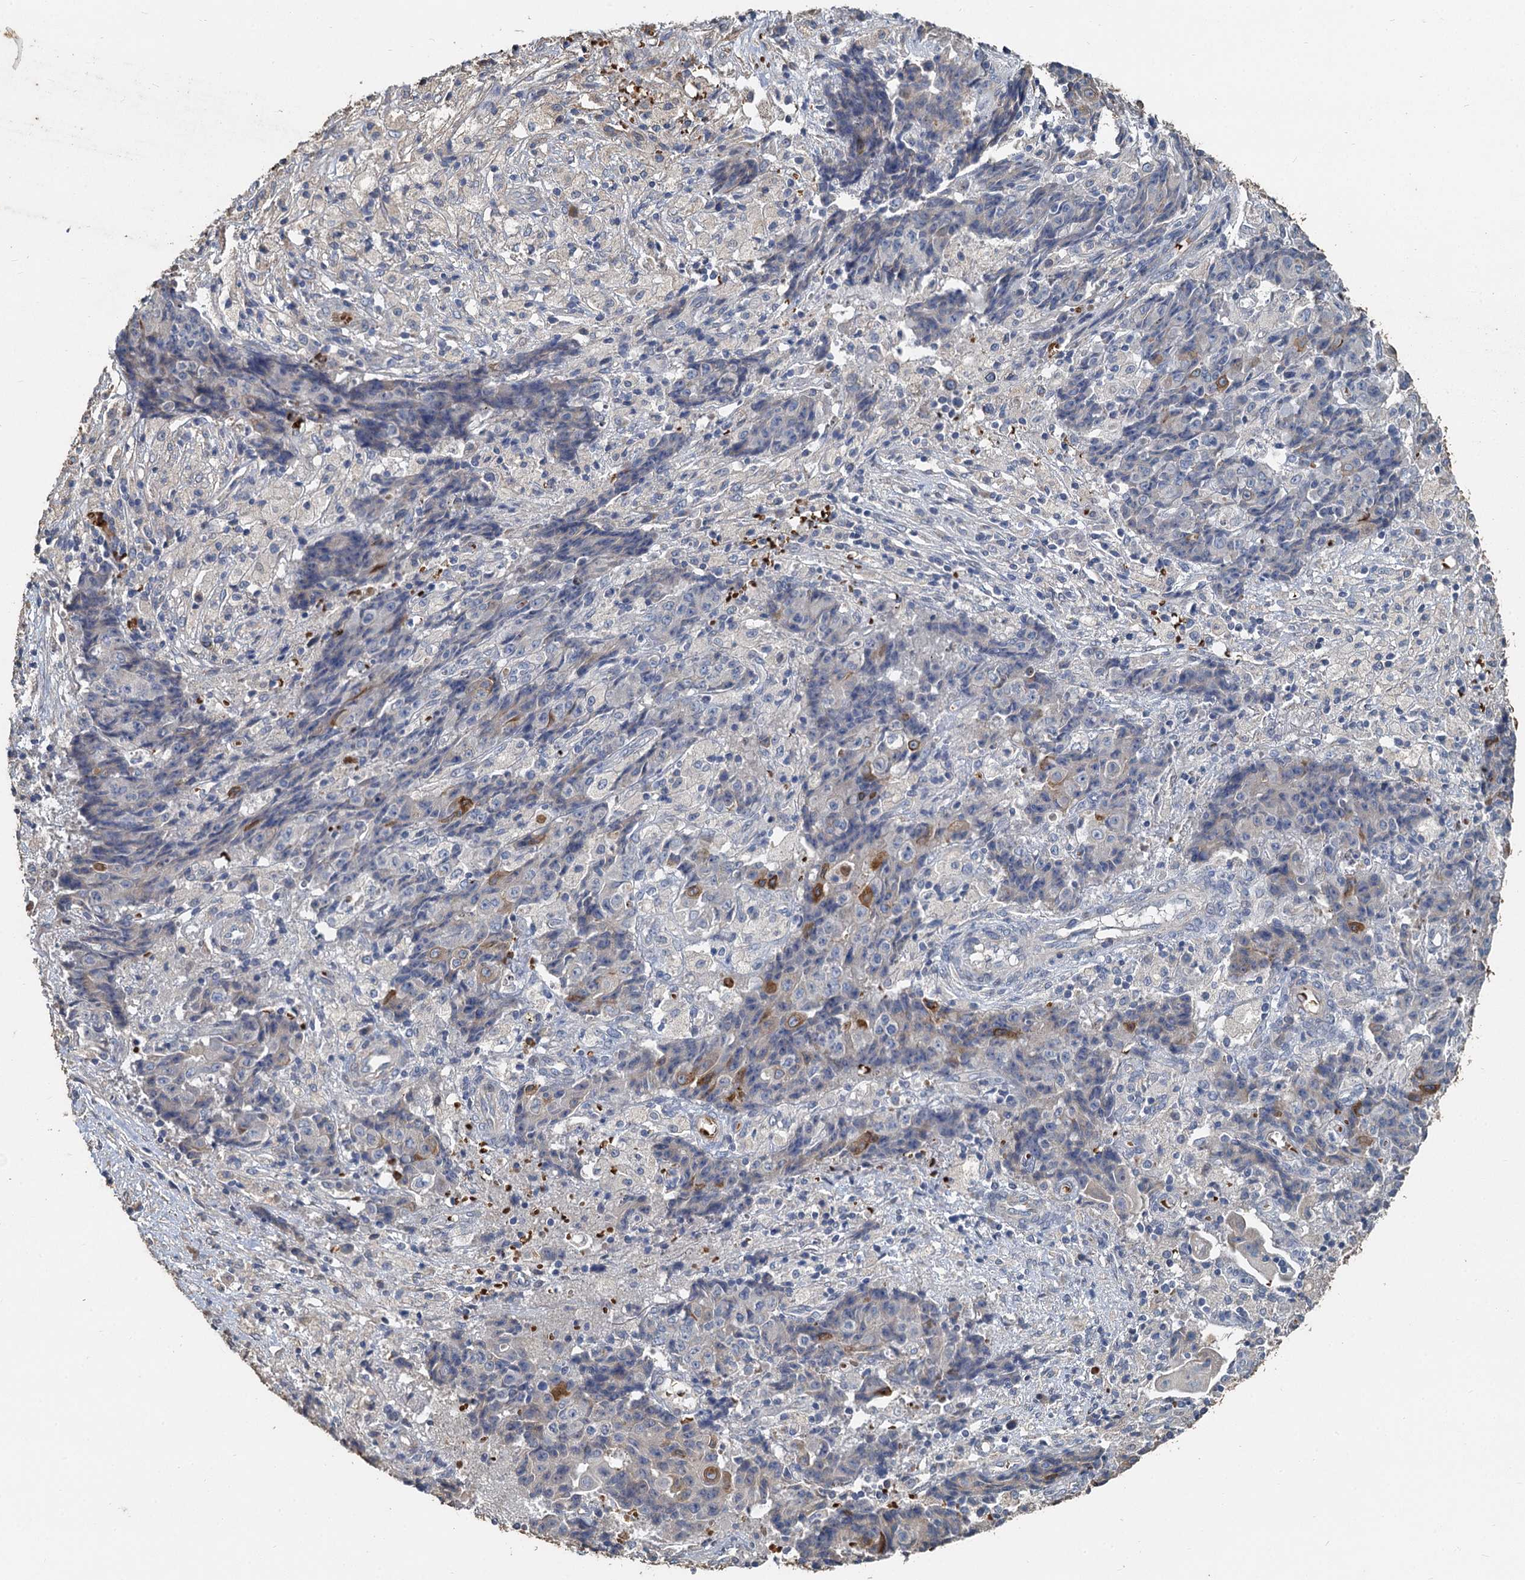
{"staining": {"intensity": "moderate", "quantity": "<25%", "location": "cytoplasmic/membranous"}, "tissue": "ovarian cancer", "cell_type": "Tumor cells", "image_type": "cancer", "snomed": [{"axis": "morphology", "description": "Carcinoma, endometroid"}, {"axis": "topography", "description": "Ovary"}], "caption": "A low amount of moderate cytoplasmic/membranous expression is appreciated in approximately <25% of tumor cells in ovarian cancer tissue.", "gene": "TCTN2", "patient": {"sex": "female", "age": 42}}